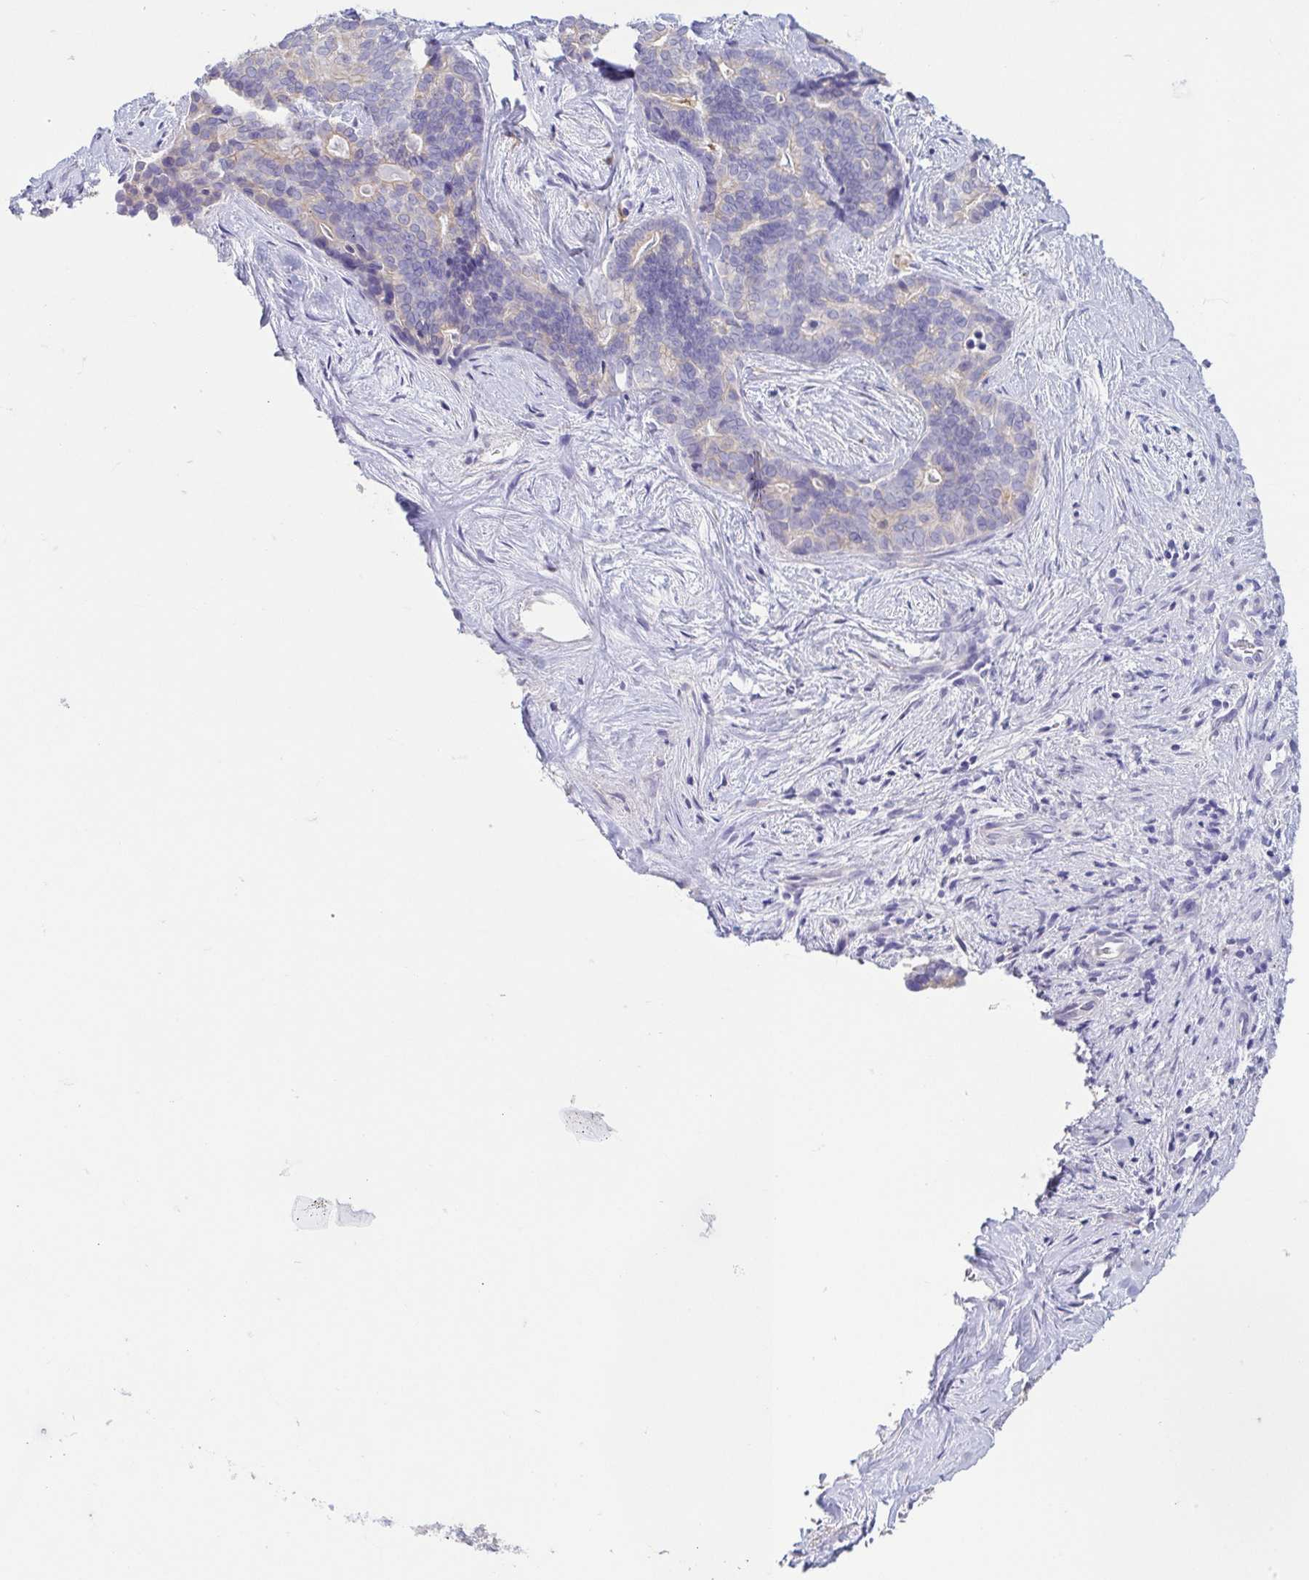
{"staining": {"intensity": "weak", "quantity": "<25%", "location": "cytoplasmic/membranous"}, "tissue": "liver cancer", "cell_type": "Tumor cells", "image_type": "cancer", "snomed": [{"axis": "morphology", "description": "Cholangiocarcinoma"}, {"axis": "topography", "description": "Liver"}], "caption": "Immunohistochemistry image of neoplastic tissue: human cholangiocarcinoma (liver) stained with DAB (3,3'-diaminobenzidine) exhibits no significant protein positivity in tumor cells. The staining is performed using DAB brown chromogen with nuclei counter-stained in using hematoxylin.", "gene": "FABP3", "patient": {"sex": "female", "age": 64}}